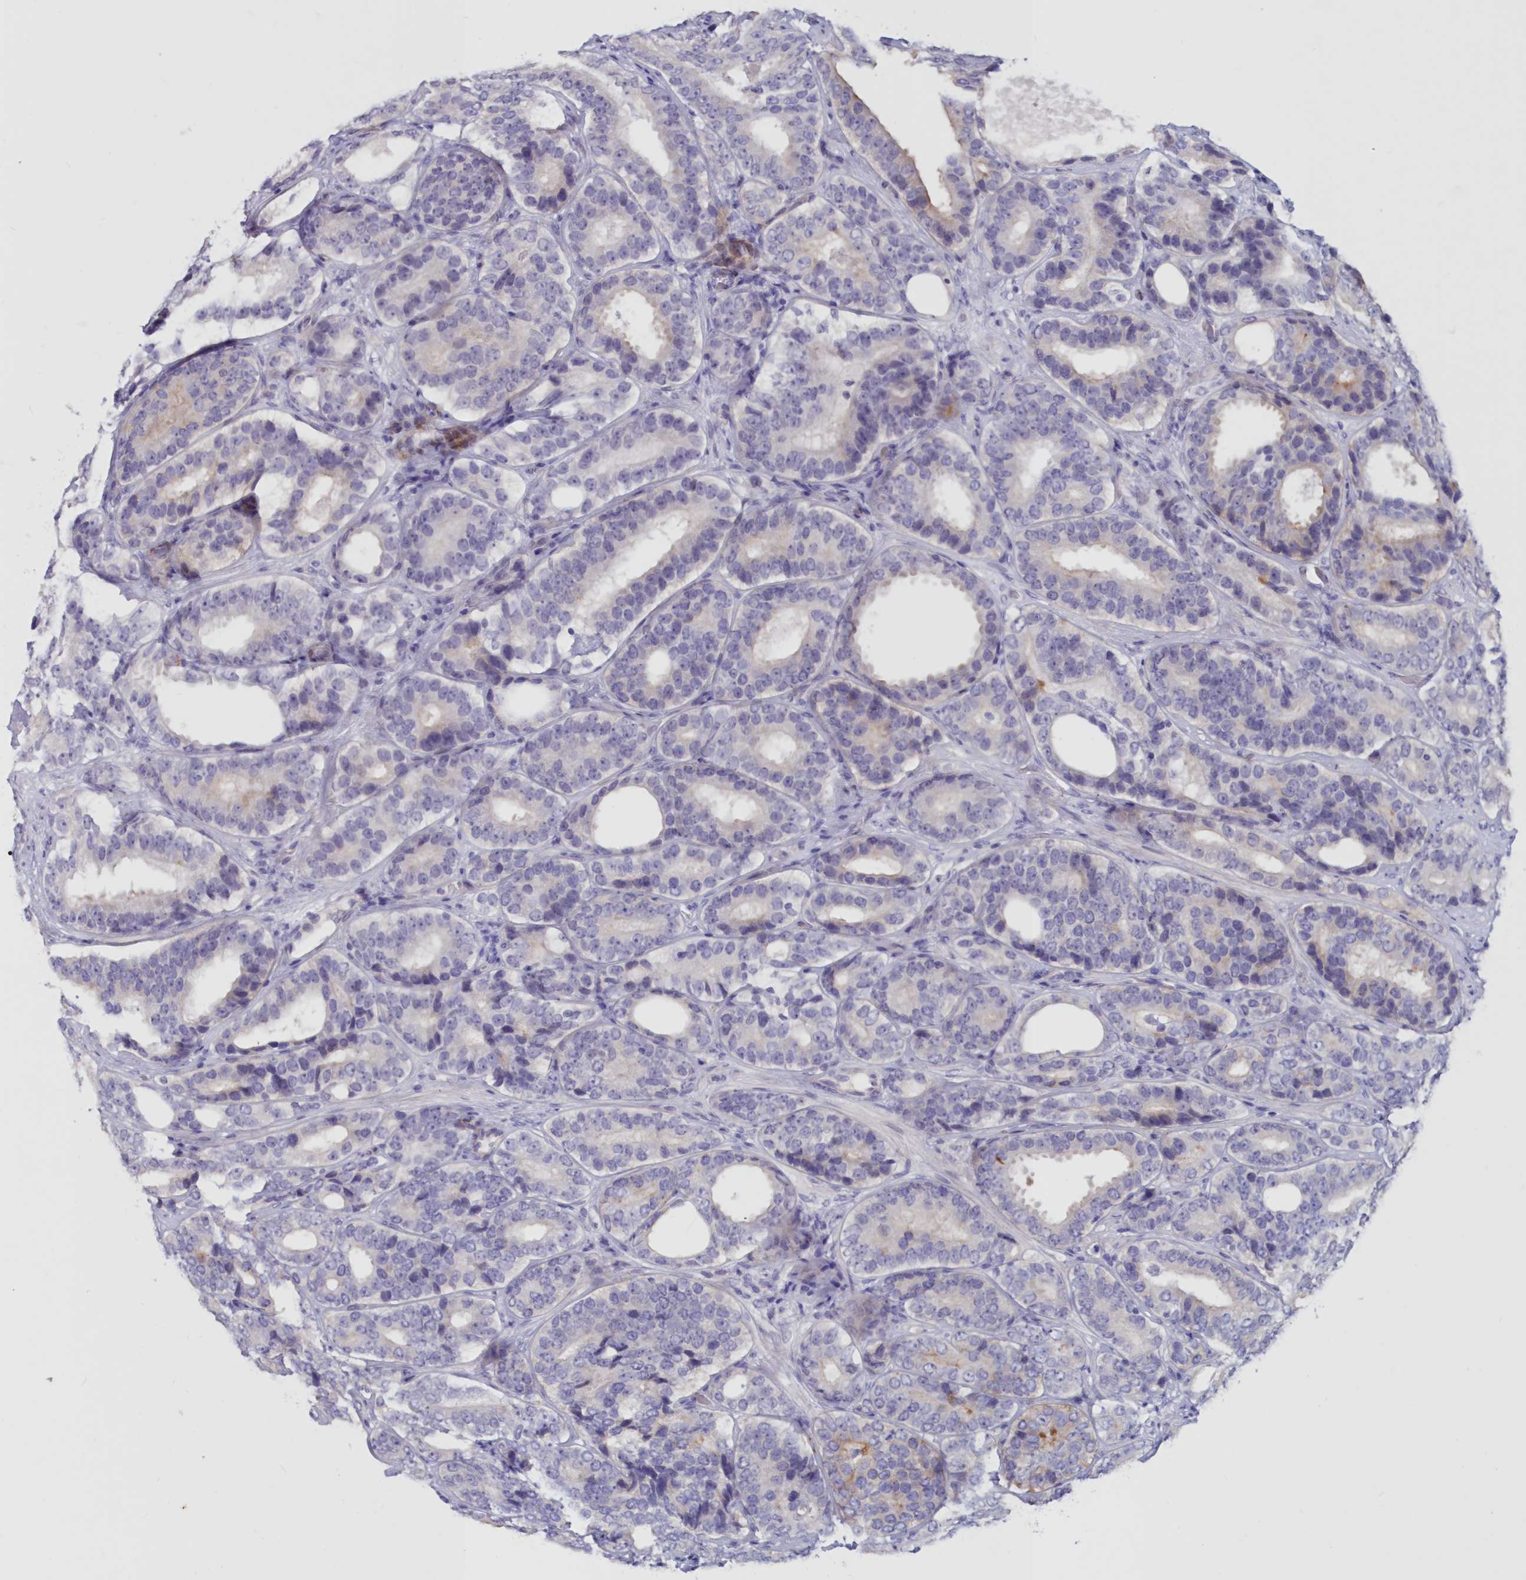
{"staining": {"intensity": "negative", "quantity": "none", "location": "none"}, "tissue": "prostate cancer", "cell_type": "Tumor cells", "image_type": "cancer", "snomed": [{"axis": "morphology", "description": "Adenocarcinoma, High grade"}, {"axis": "topography", "description": "Prostate"}], "caption": "This is a micrograph of IHC staining of prostate high-grade adenocarcinoma, which shows no staining in tumor cells. (DAB (3,3'-diaminobenzidine) immunohistochemistry (IHC), high magnification).", "gene": "SNED1", "patient": {"sex": "male", "age": 56}}